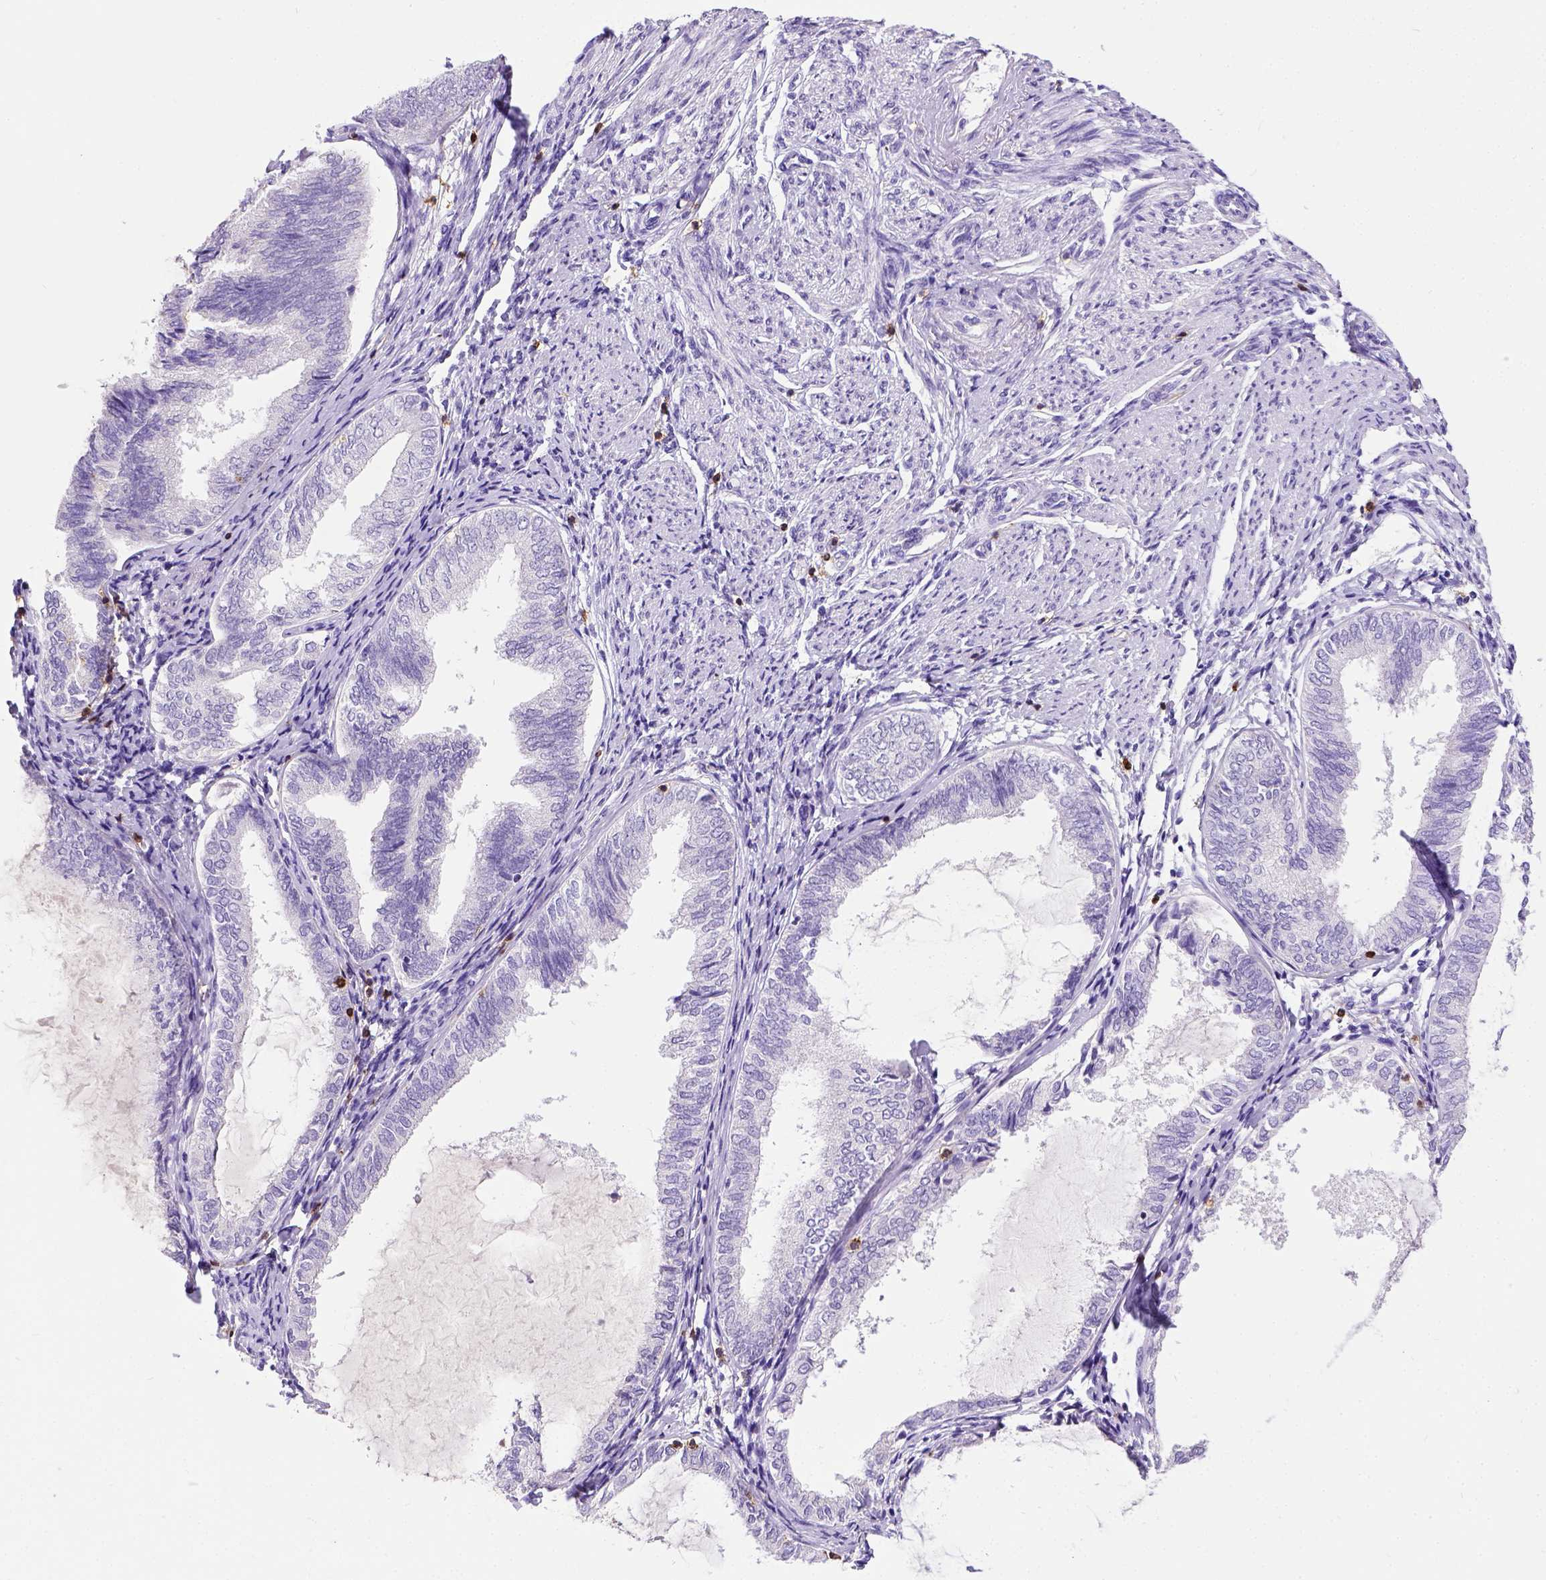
{"staining": {"intensity": "negative", "quantity": "none", "location": "none"}, "tissue": "endometrial cancer", "cell_type": "Tumor cells", "image_type": "cancer", "snomed": [{"axis": "morphology", "description": "Adenocarcinoma, NOS"}, {"axis": "topography", "description": "Endometrium"}], "caption": "Tumor cells are negative for protein expression in human endometrial cancer (adenocarcinoma).", "gene": "CD3E", "patient": {"sex": "female", "age": 68}}